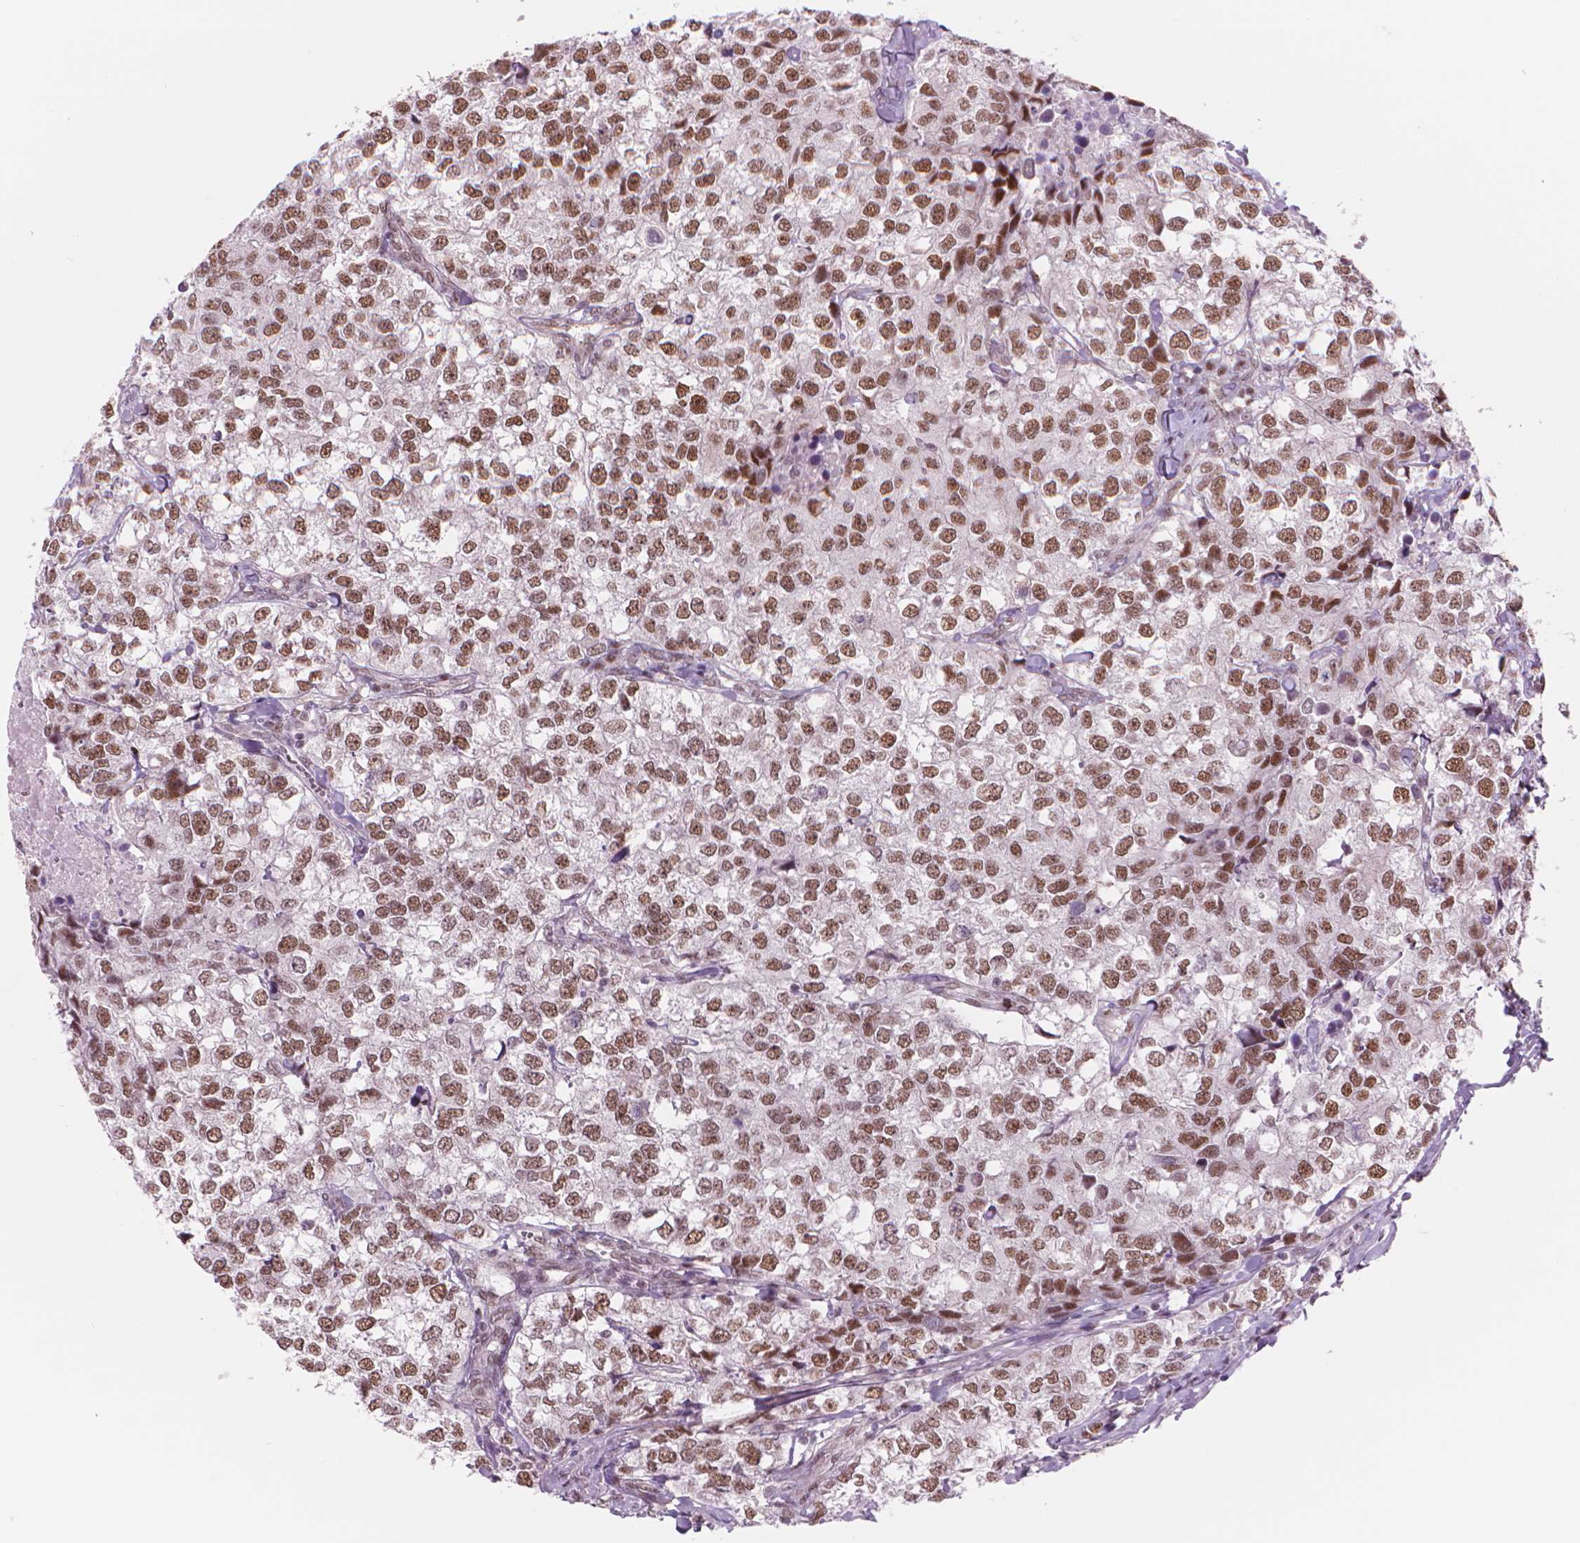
{"staining": {"intensity": "moderate", "quantity": ">75%", "location": "nuclear"}, "tissue": "breast cancer", "cell_type": "Tumor cells", "image_type": "cancer", "snomed": [{"axis": "morphology", "description": "Duct carcinoma"}, {"axis": "topography", "description": "Breast"}], "caption": "Protein expression by immunohistochemistry (IHC) shows moderate nuclear positivity in about >75% of tumor cells in breast invasive ductal carcinoma.", "gene": "POLR3D", "patient": {"sex": "female", "age": 30}}